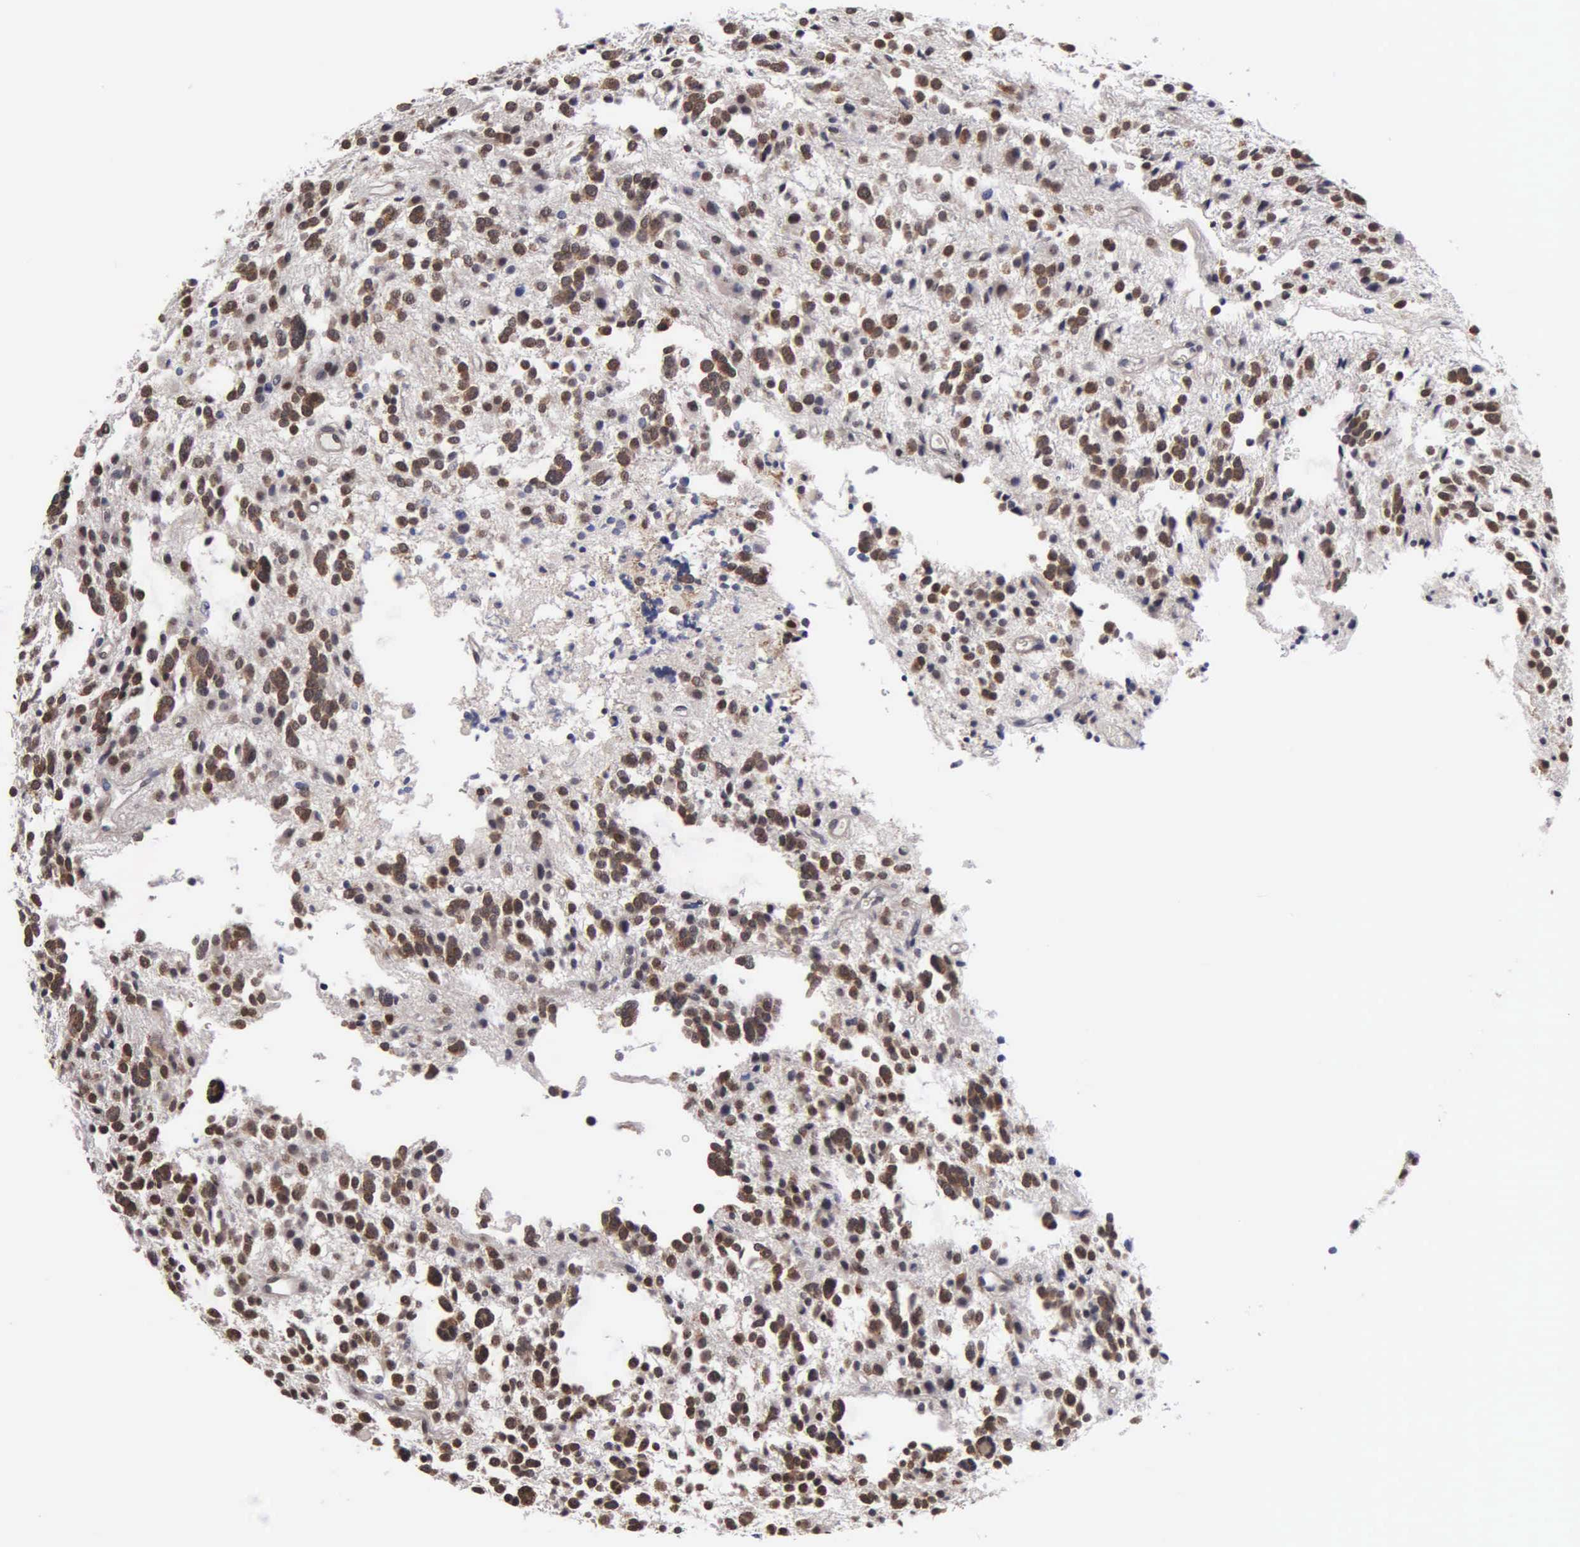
{"staining": {"intensity": "strong", "quantity": ">75%", "location": "cytoplasmic/membranous"}, "tissue": "glioma", "cell_type": "Tumor cells", "image_type": "cancer", "snomed": [{"axis": "morphology", "description": "Glioma, malignant, Low grade"}, {"axis": "topography", "description": "Brain"}], "caption": "Strong cytoplasmic/membranous protein expression is present in approximately >75% of tumor cells in malignant low-grade glioma.", "gene": "ZBTB33", "patient": {"sex": "female", "age": 36}}